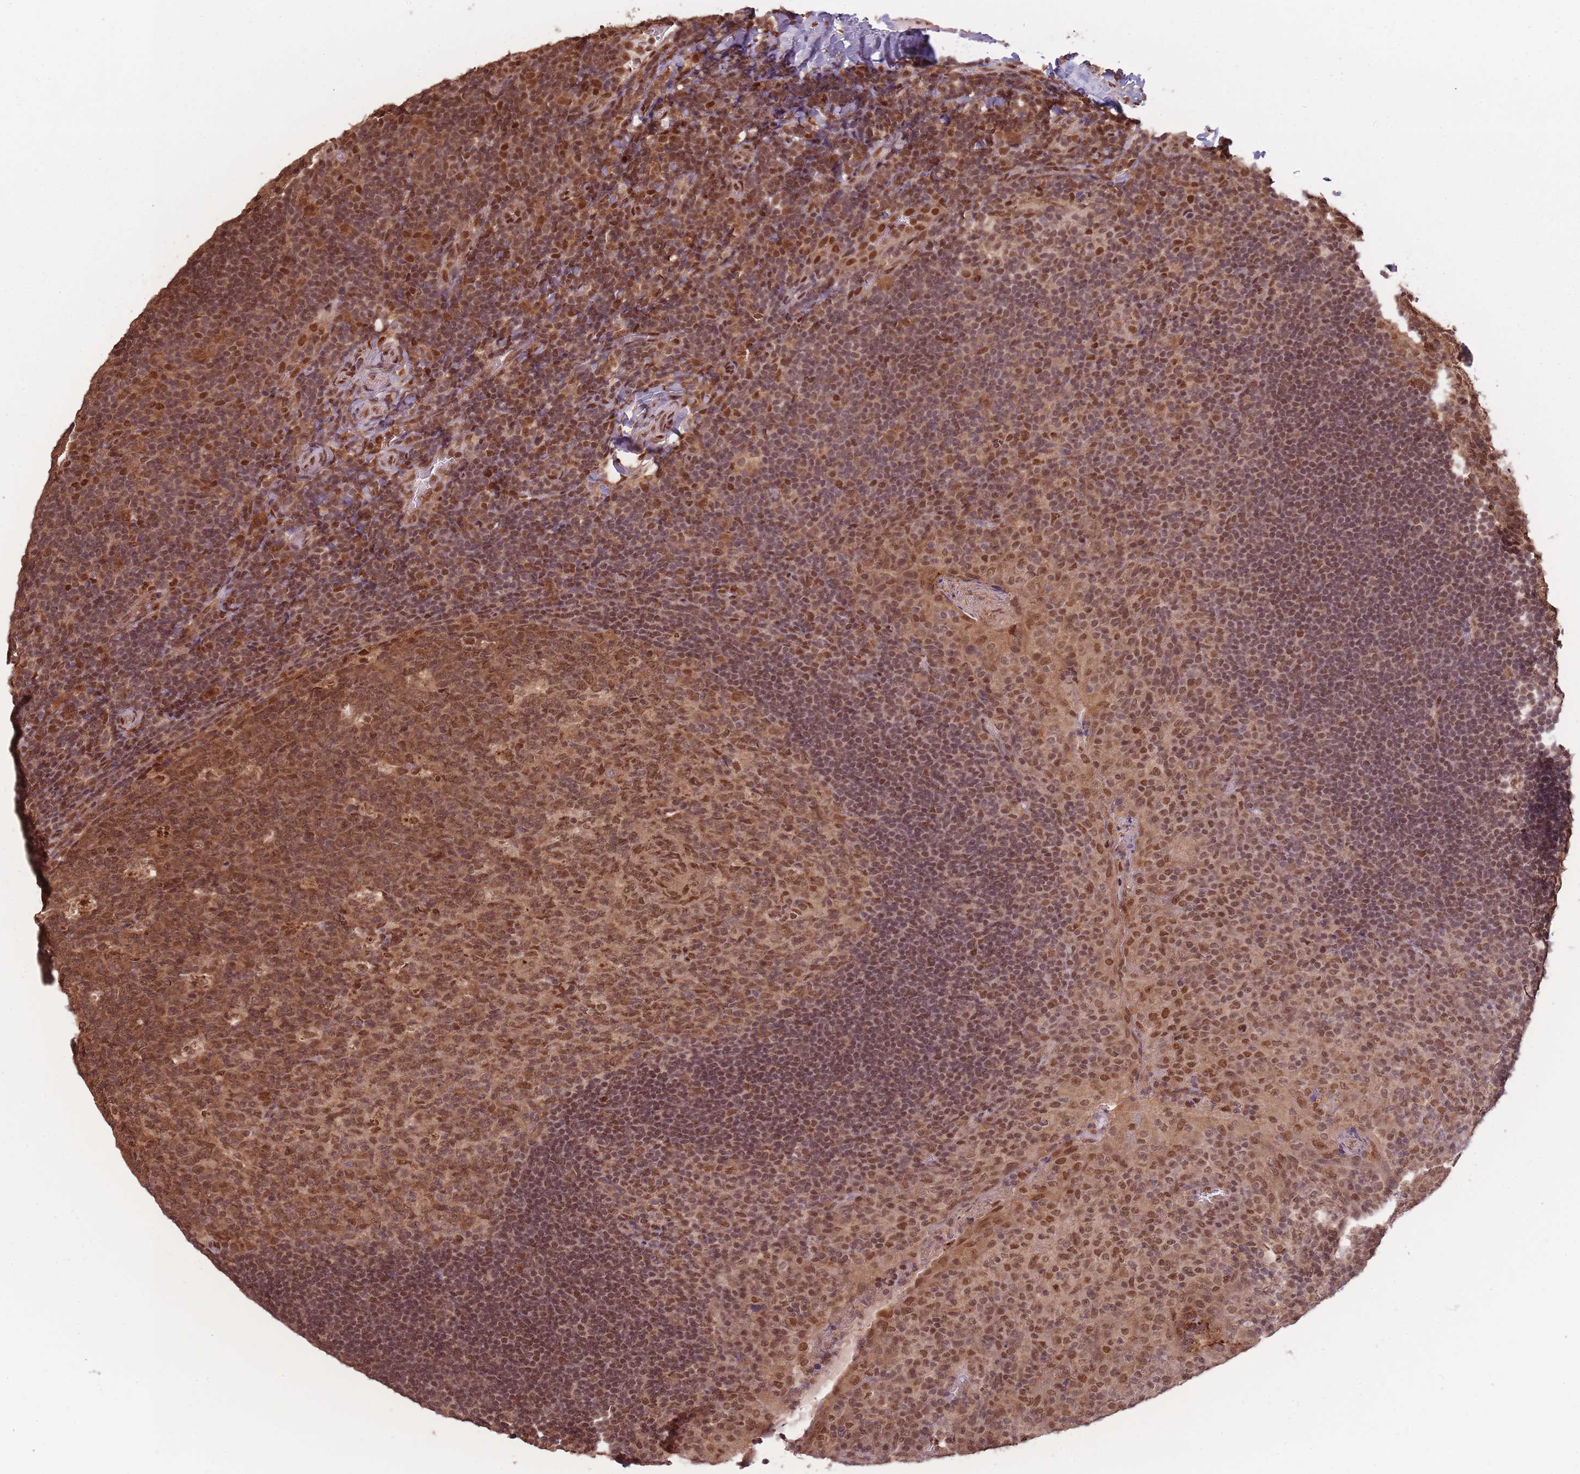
{"staining": {"intensity": "strong", "quantity": ">75%", "location": "nuclear"}, "tissue": "tonsil", "cell_type": "Germinal center cells", "image_type": "normal", "snomed": [{"axis": "morphology", "description": "Normal tissue, NOS"}, {"axis": "topography", "description": "Tonsil"}], "caption": "The immunohistochemical stain shows strong nuclear positivity in germinal center cells of benign tonsil. The protein is shown in brown color, while the nuclei are stained blue.", "gene": "RPS27A", "patient": {"sex": "male", "age": 17}}